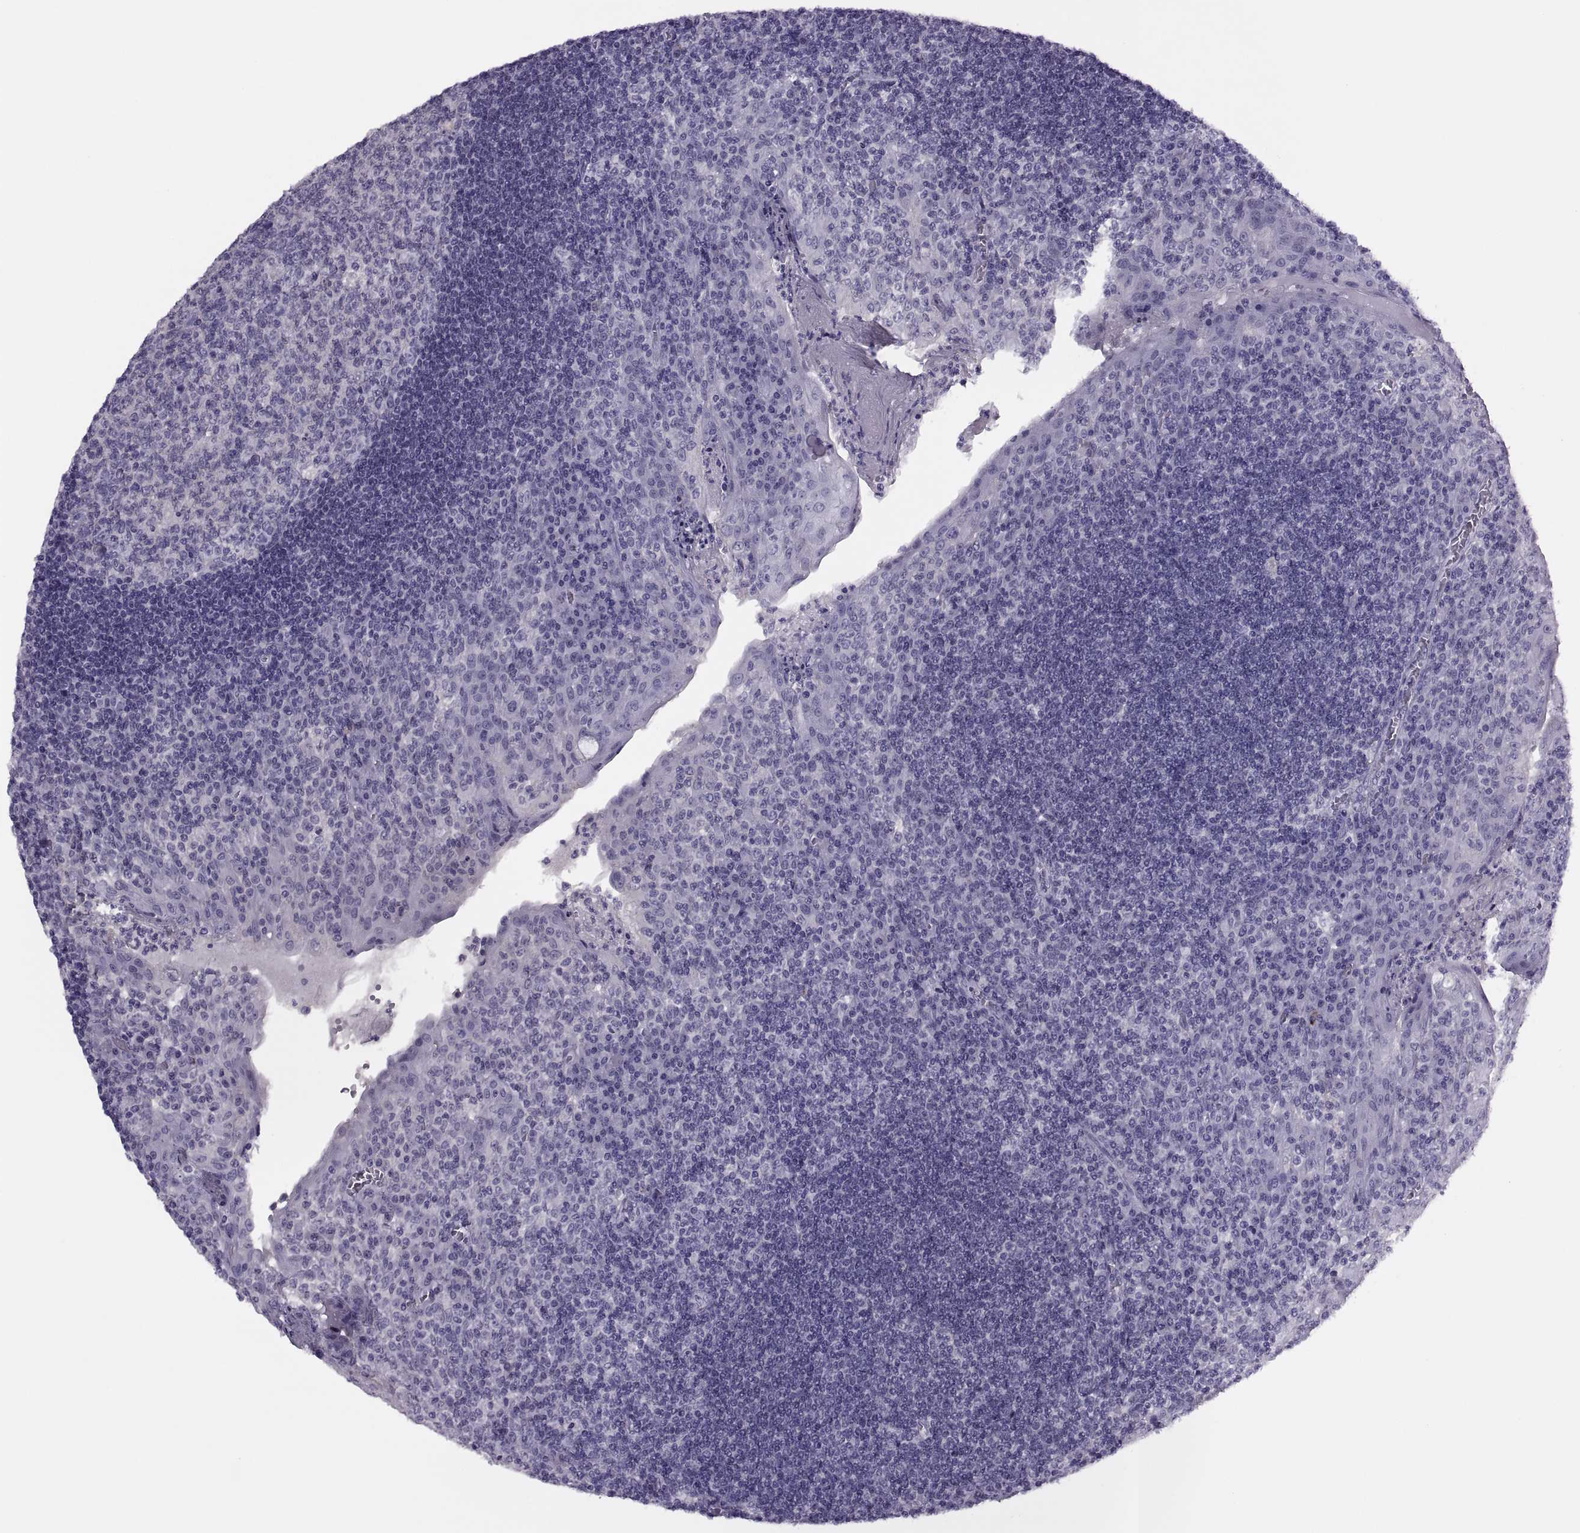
{"staining": {"intensity": "negative", "quantity": "none", "location": "none"}, "tissue": "tonsil", "cell_type": "Germinal center cells", "image_type": "normal", "snomed": [{"axis": "morphology", "description": "Normal tissue, NOS"}, {"axis": "topography", "description": "Tonsil"}], "caption": "Human tonsil stained for a protein using IHC demonstrates no expression in germinal center cells.", "gene": "SYNGR4", "patient": {"sex": "female", "age": 12}}